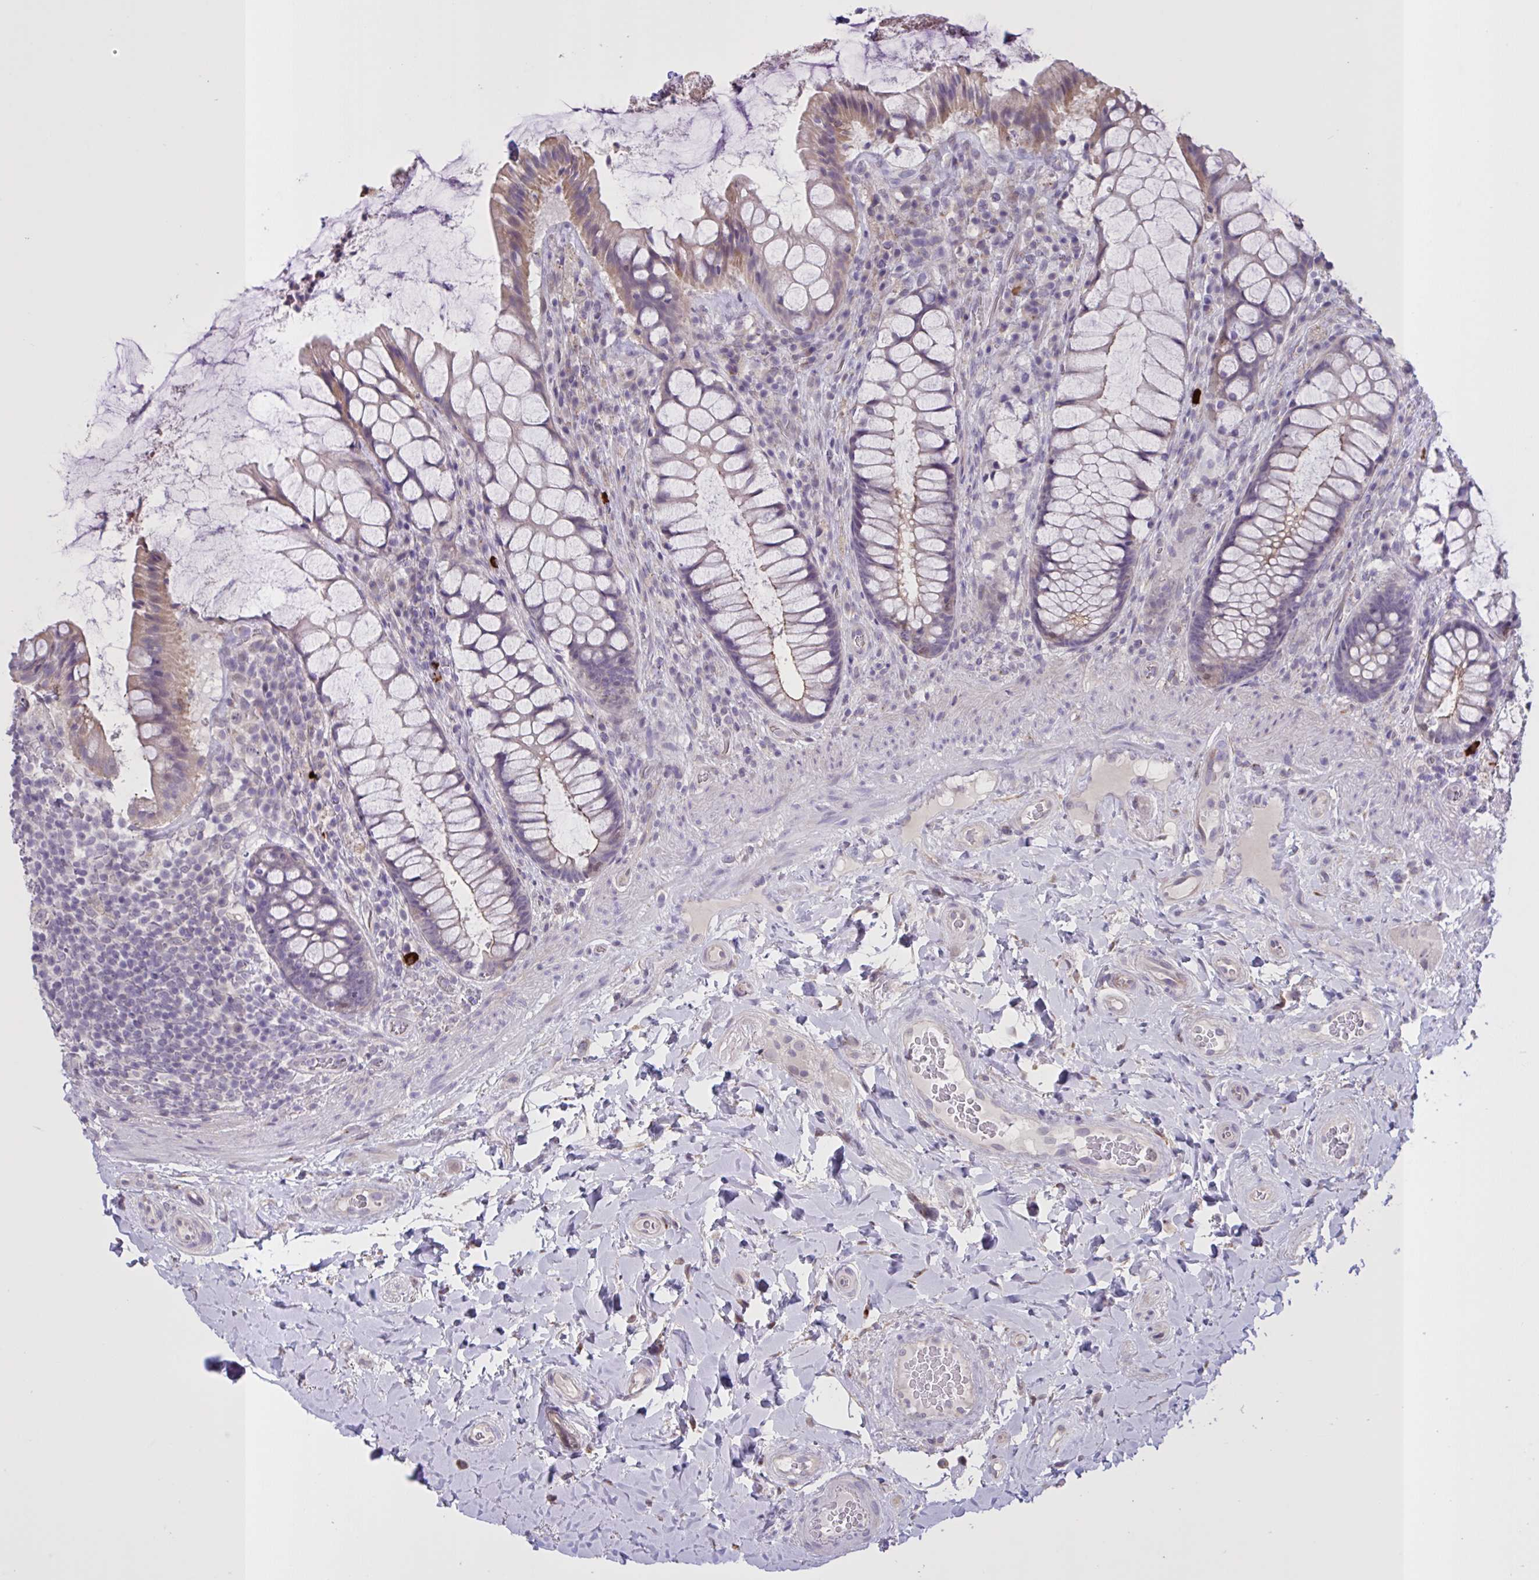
{"staining": {"intensity": "moderate", "quantity": "25%-75%", "location": "cytoplasmic/membranous"}, "tissue": "rectum", "cell_type": "Glandular cells", "image_type": "normal", "snomed": [{"axis": "morphology", "description": "Normal tissue, NOS"}, {"axis": "topography", "description": "Rectum"}], "caption": "About 25%-75% of glandular cells in unremarkable human rectum show moderate cytoplasmic/membranous protein positivity as visualized by brown immunohistochemical staining.", "gene": "MRGPRX2", "patient": {"sex": "female", "age": 58}}